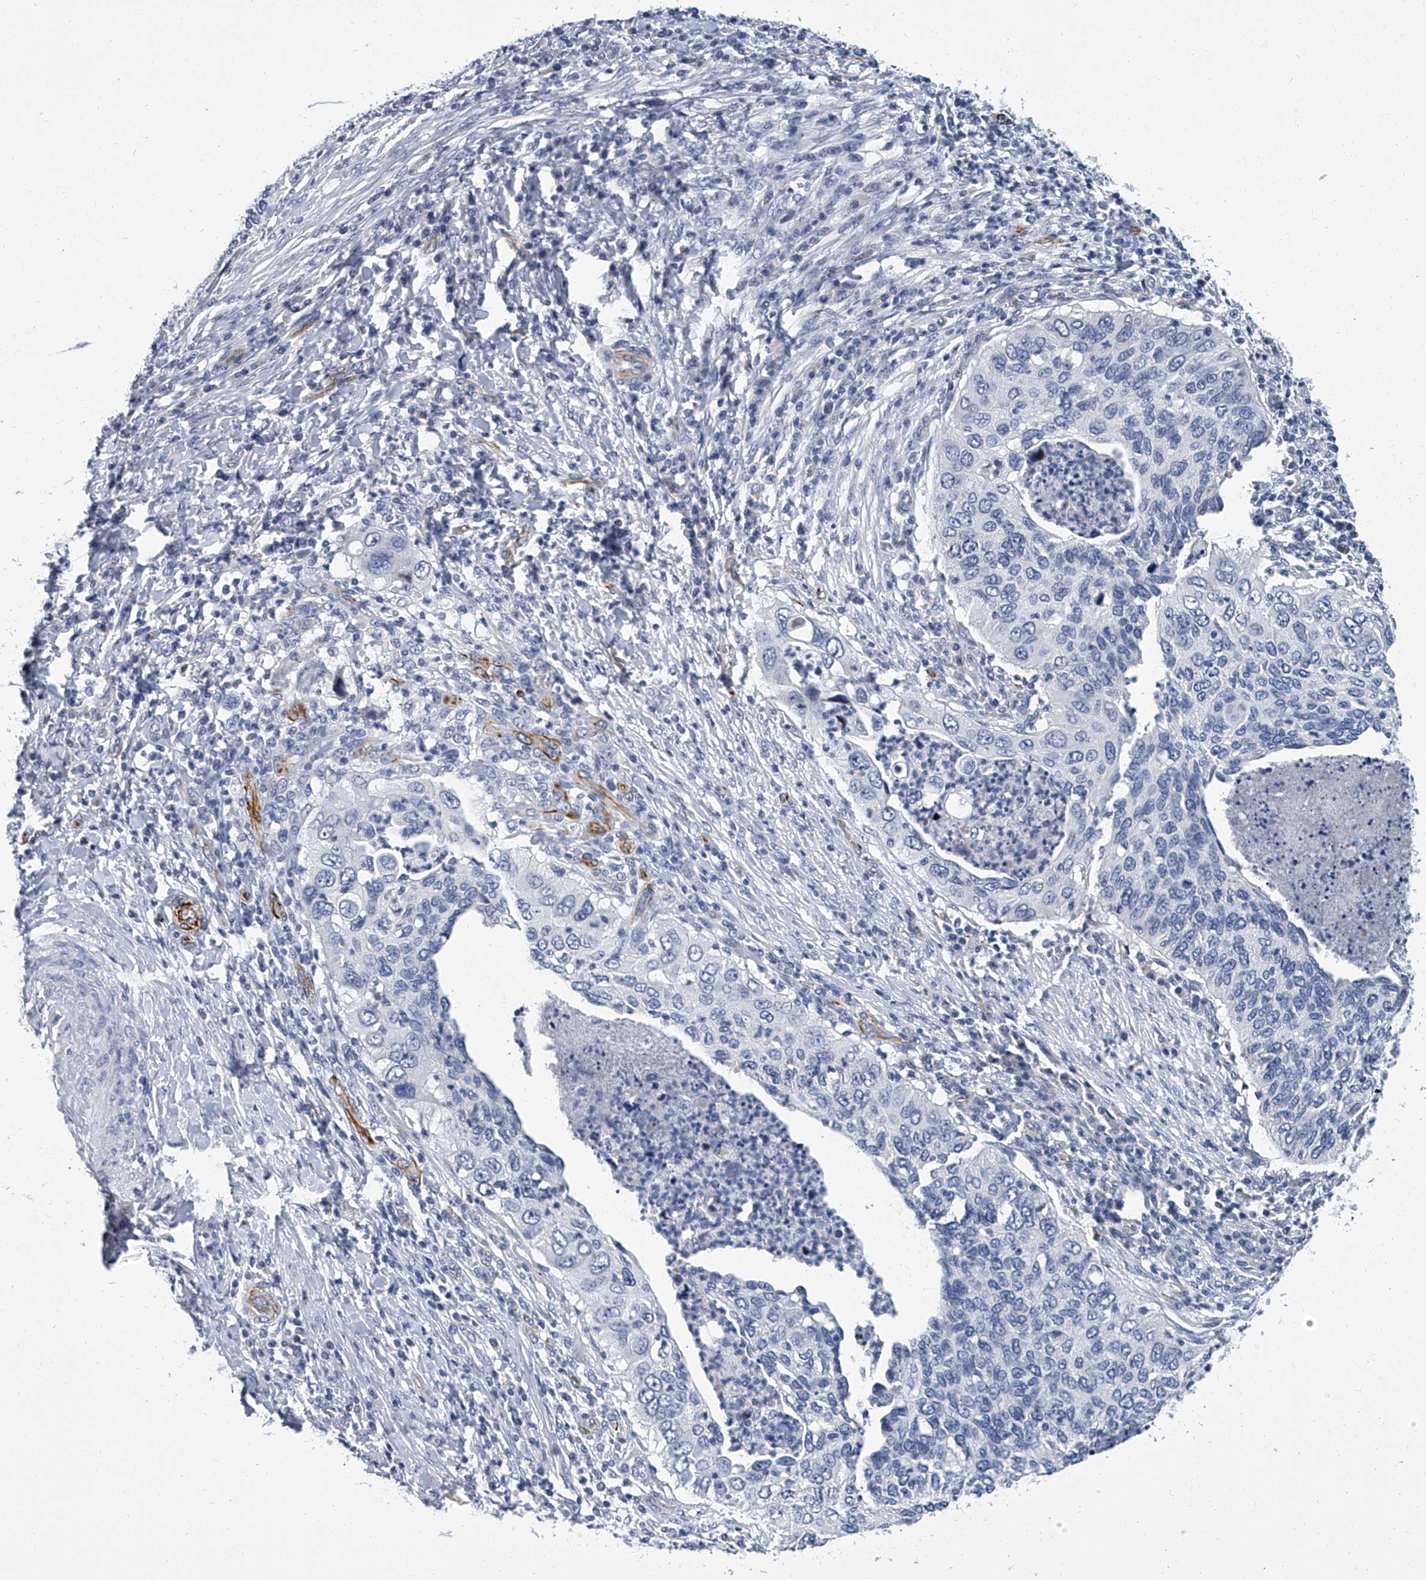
{"staining": {"intensity": "negative", "quantity": "none", "location": "none"}, "tissue": "cervical cancer", "cell_type": "Tumor cells", "image_type": "cancer", "snomed": [{"axis": "morphology", "description": "Squamous cell carcinoma, NOS"}, {"axis": "topography", "description": "Cervix"}], "caption": "A photomicrograph of human squamous cell carcinoma (cervical) is negative for staining in tumor cells. (DAB (3,3'-diaminobenzidine) immunohistochemistry (IHC) visualized using brightfield microscopy, high magnification).", "gene": "KIRREL1", "patient": {"sex": "female", "age": 38}}